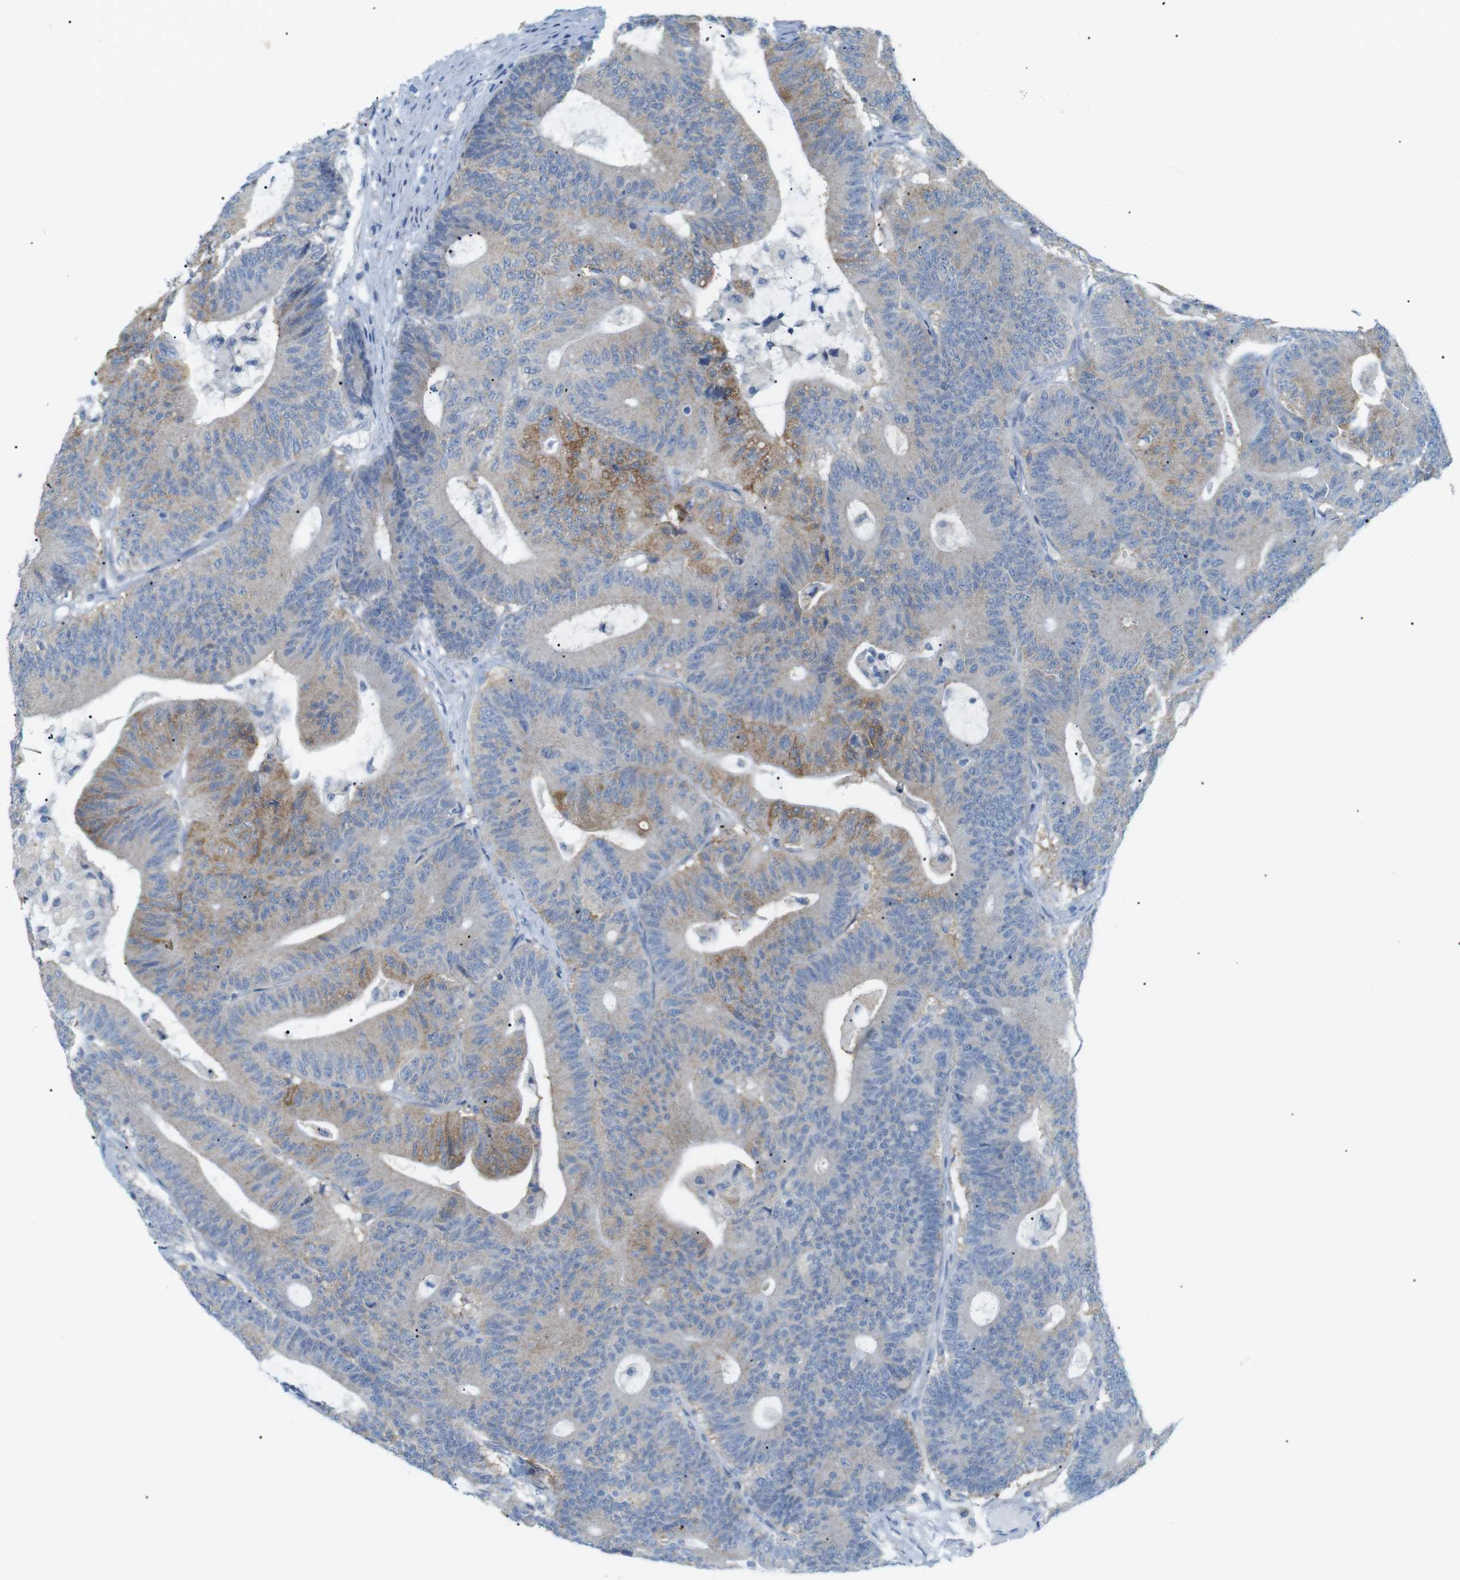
{"staining": {"intensity": "moderate", "quantity": "25%-75%", "location": "cytoplasmic/membranous"}, "tissue": "colorectal cancer", "cell_type": "Tumor cells", "image_type": "cancer", "snomed": [{"axis": "morphology", "description": "Adenocarcinoma, NOS"}, {"axis": "topography", "description": "Colon"}], "caption": "Protein analysis of adenocarcinoma (colorectal) tissue exhibits moderate cytoplasmic/membranous expression in approximately 25%-75% of tumor cells.", "gene": "VAMP1", "patient": {"sex": "female", "age": 84}}